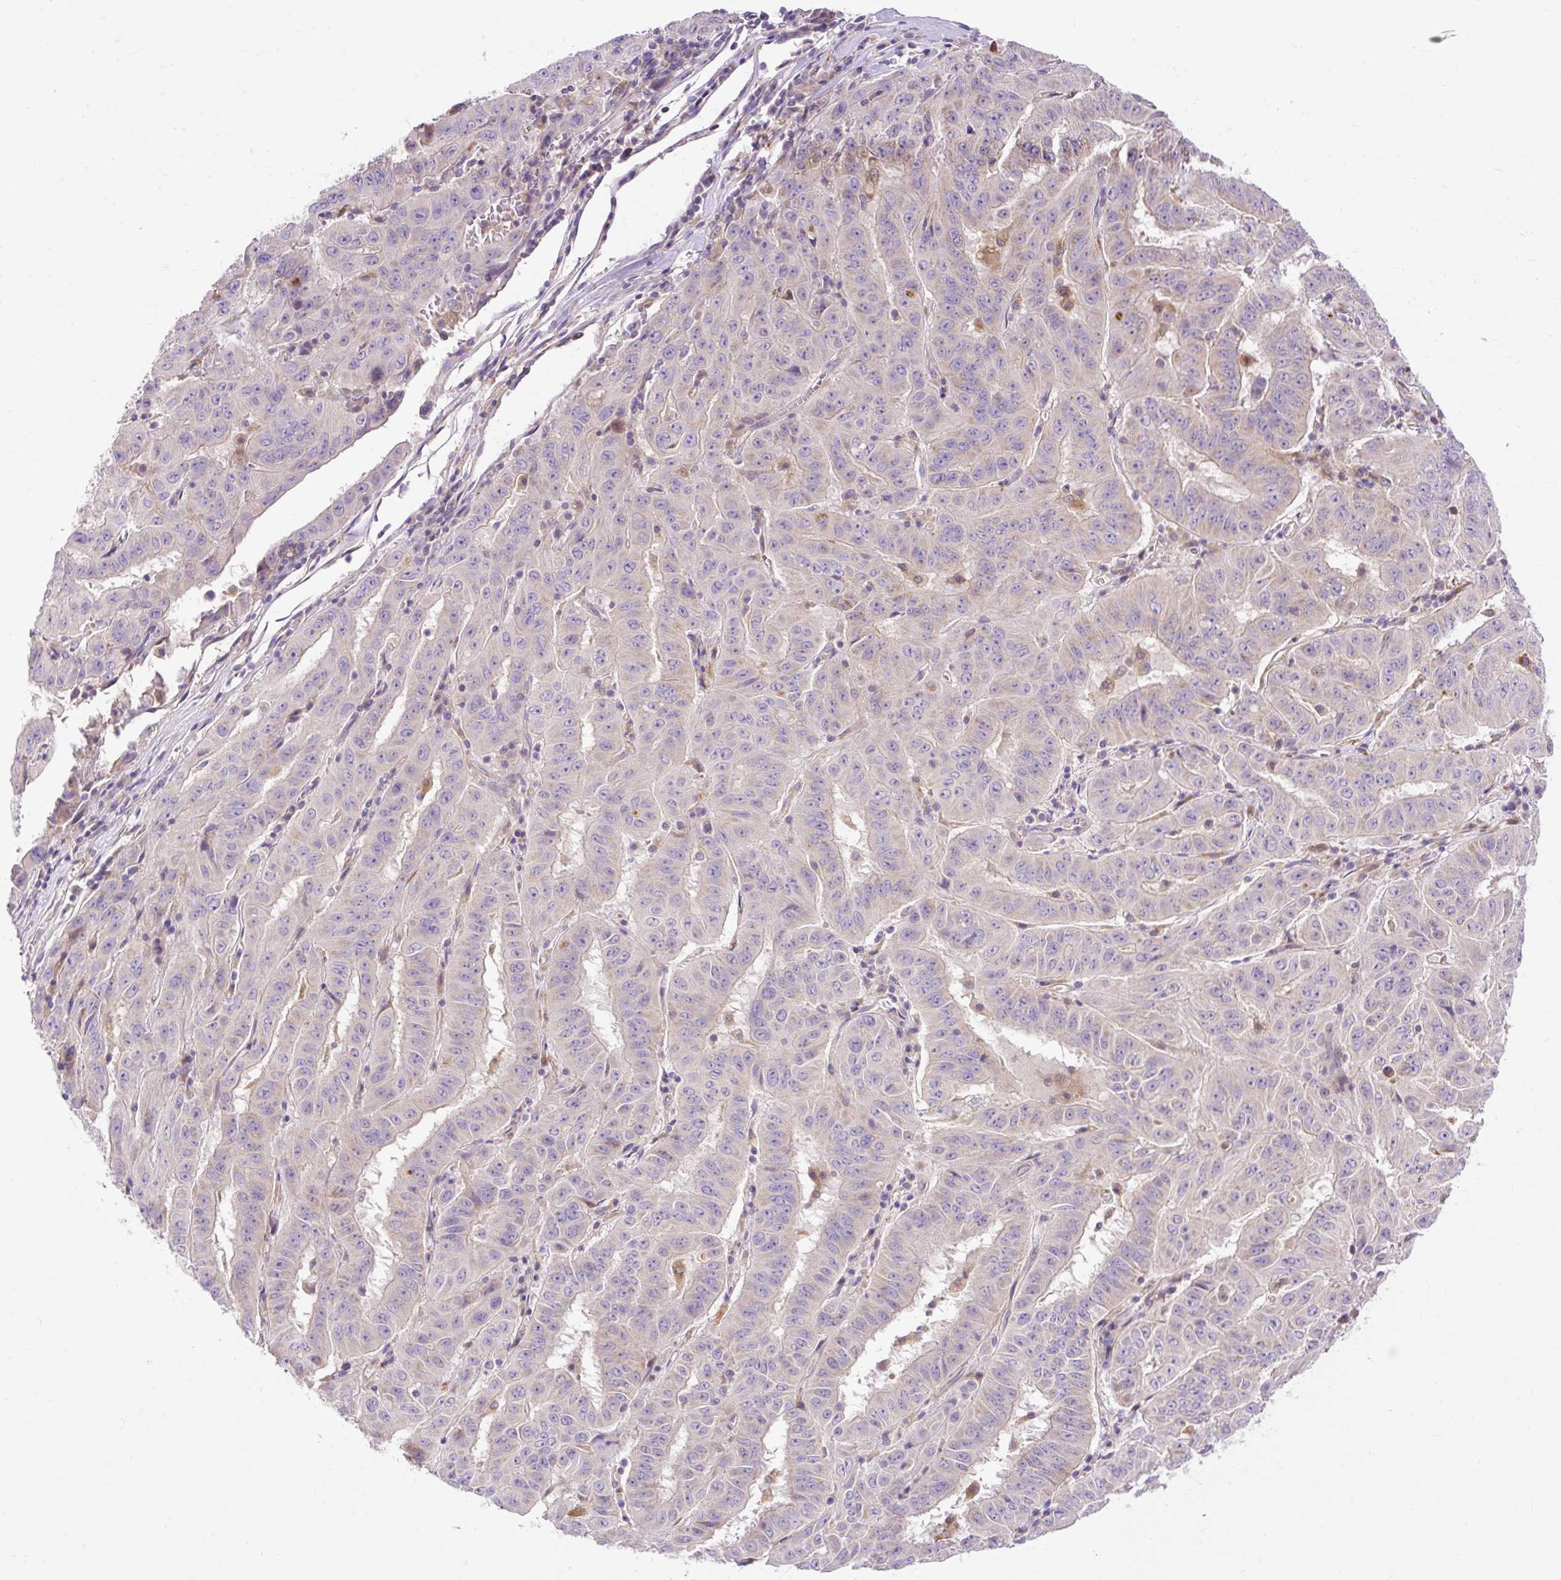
{"staining": {"intensity": "weak", "quantity": "<25%", "location": "cytoplasmic/membranous"}, "tissue": "pancreatic cancer", "cell_type": "Tumor cells", "image_type": "cancer", "snomed": [{"axis": "morphology", "description": "Adenocarcinoma, NOS"}, {"axis": "topography", "description": "Pancreas"}], "caption": "High power microscopy photomicrograph of an immunohistochemistry photomicrograph of pancreatic cancer (adenocarcinoma), revealing no significant positivity in tumor cells.", "gene": "HEXB", "patient": {"sex": "male", "age": 63}}